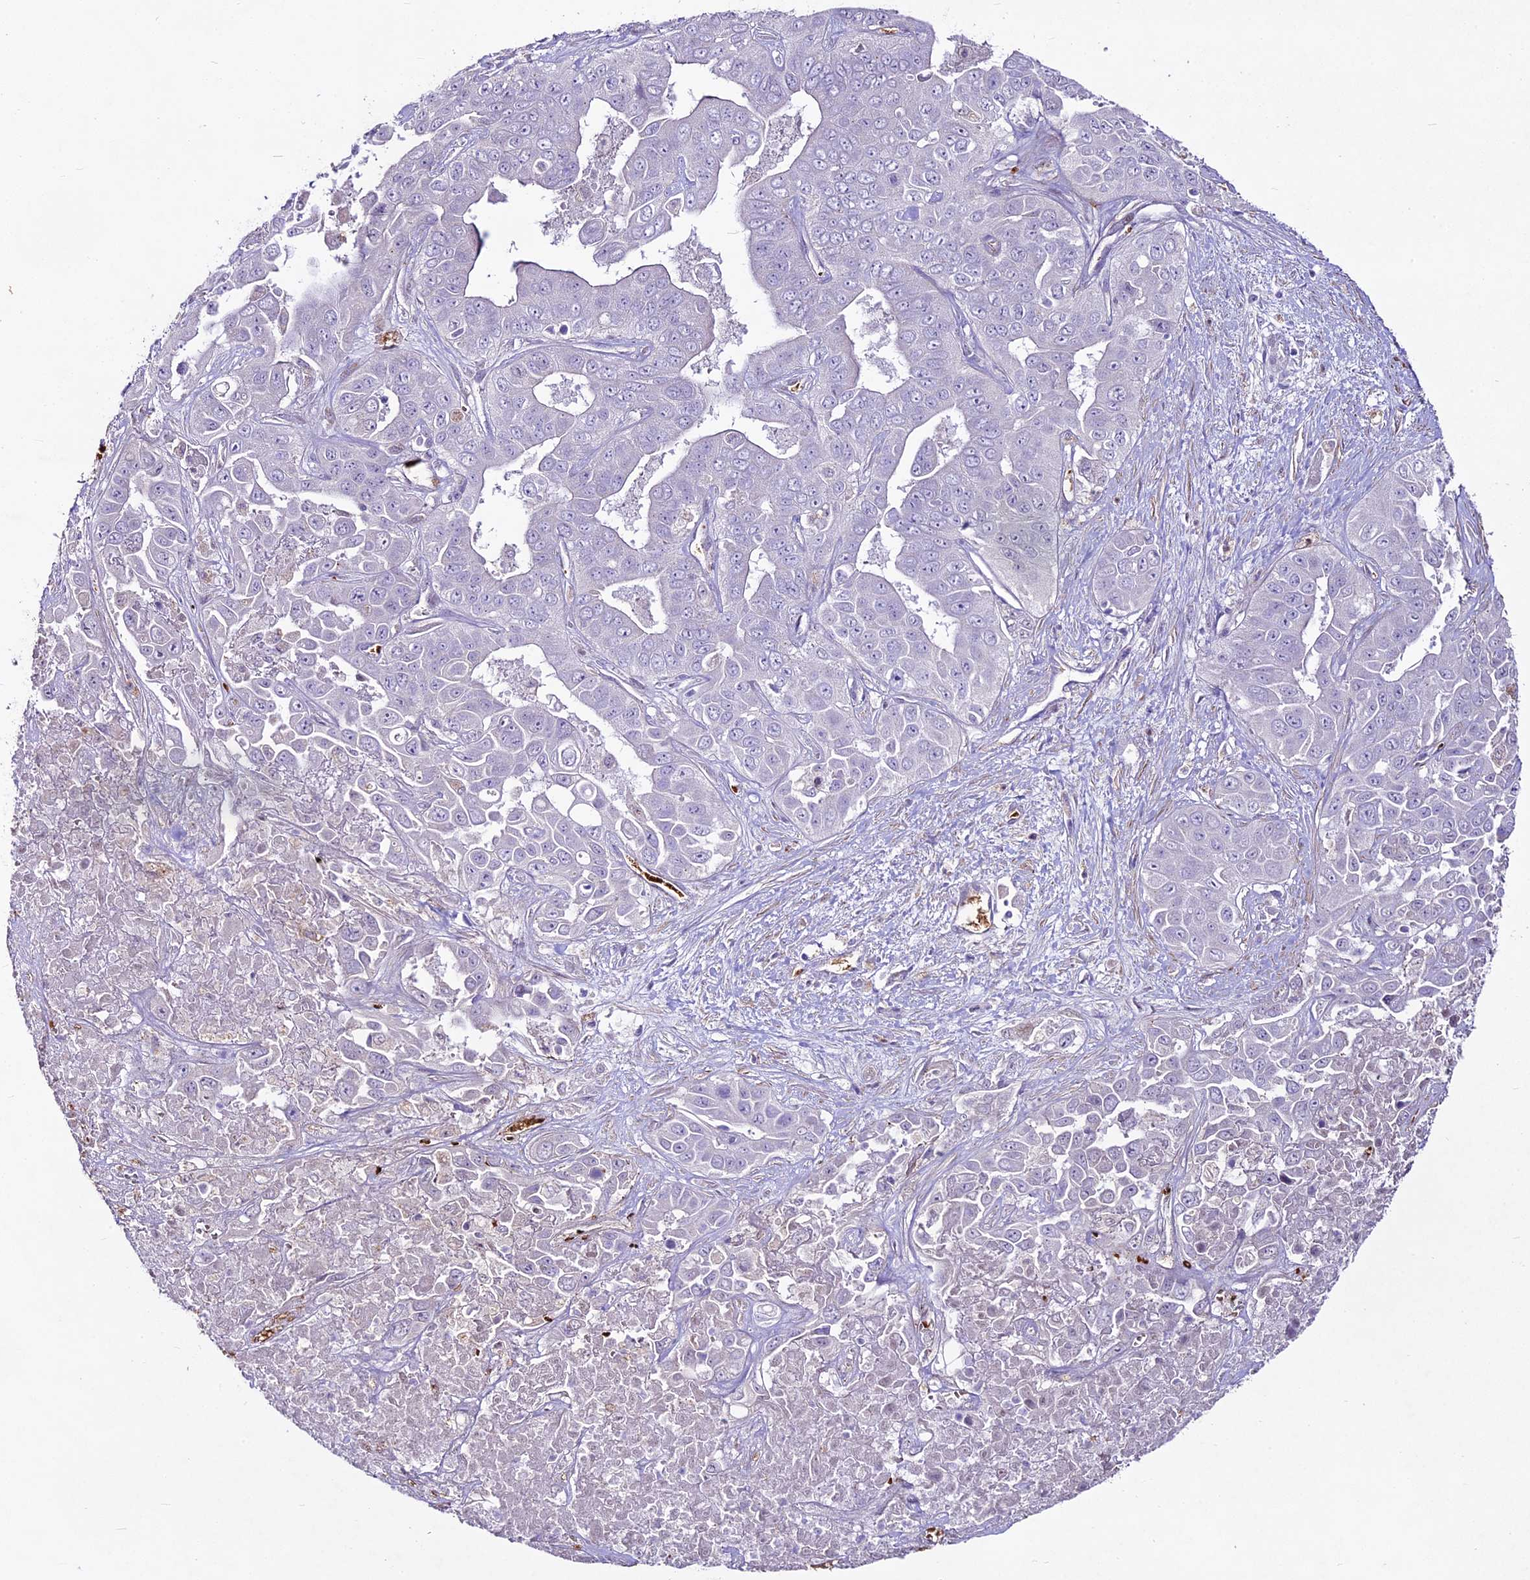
{"staining": {"intensity": "negative", "quantity": "none", "location": "none"}, "tissue": "liver cancer", "cell_type": "Tumor cells", "image_type": "cancer", "snomed": [{"axis": "morphology", "description": "Cholangiocarcinoma"}, {"axis": "topography", "description": "Liver"}], "caption": "High magnification brightfield microscopy of liver cancer stained with DAB (brown) and counterstained with hematoxylin (blue): tumor cells show no significant expression.", "gene": "SUSD3", "patient": {"sex": "female", "age": 52}}